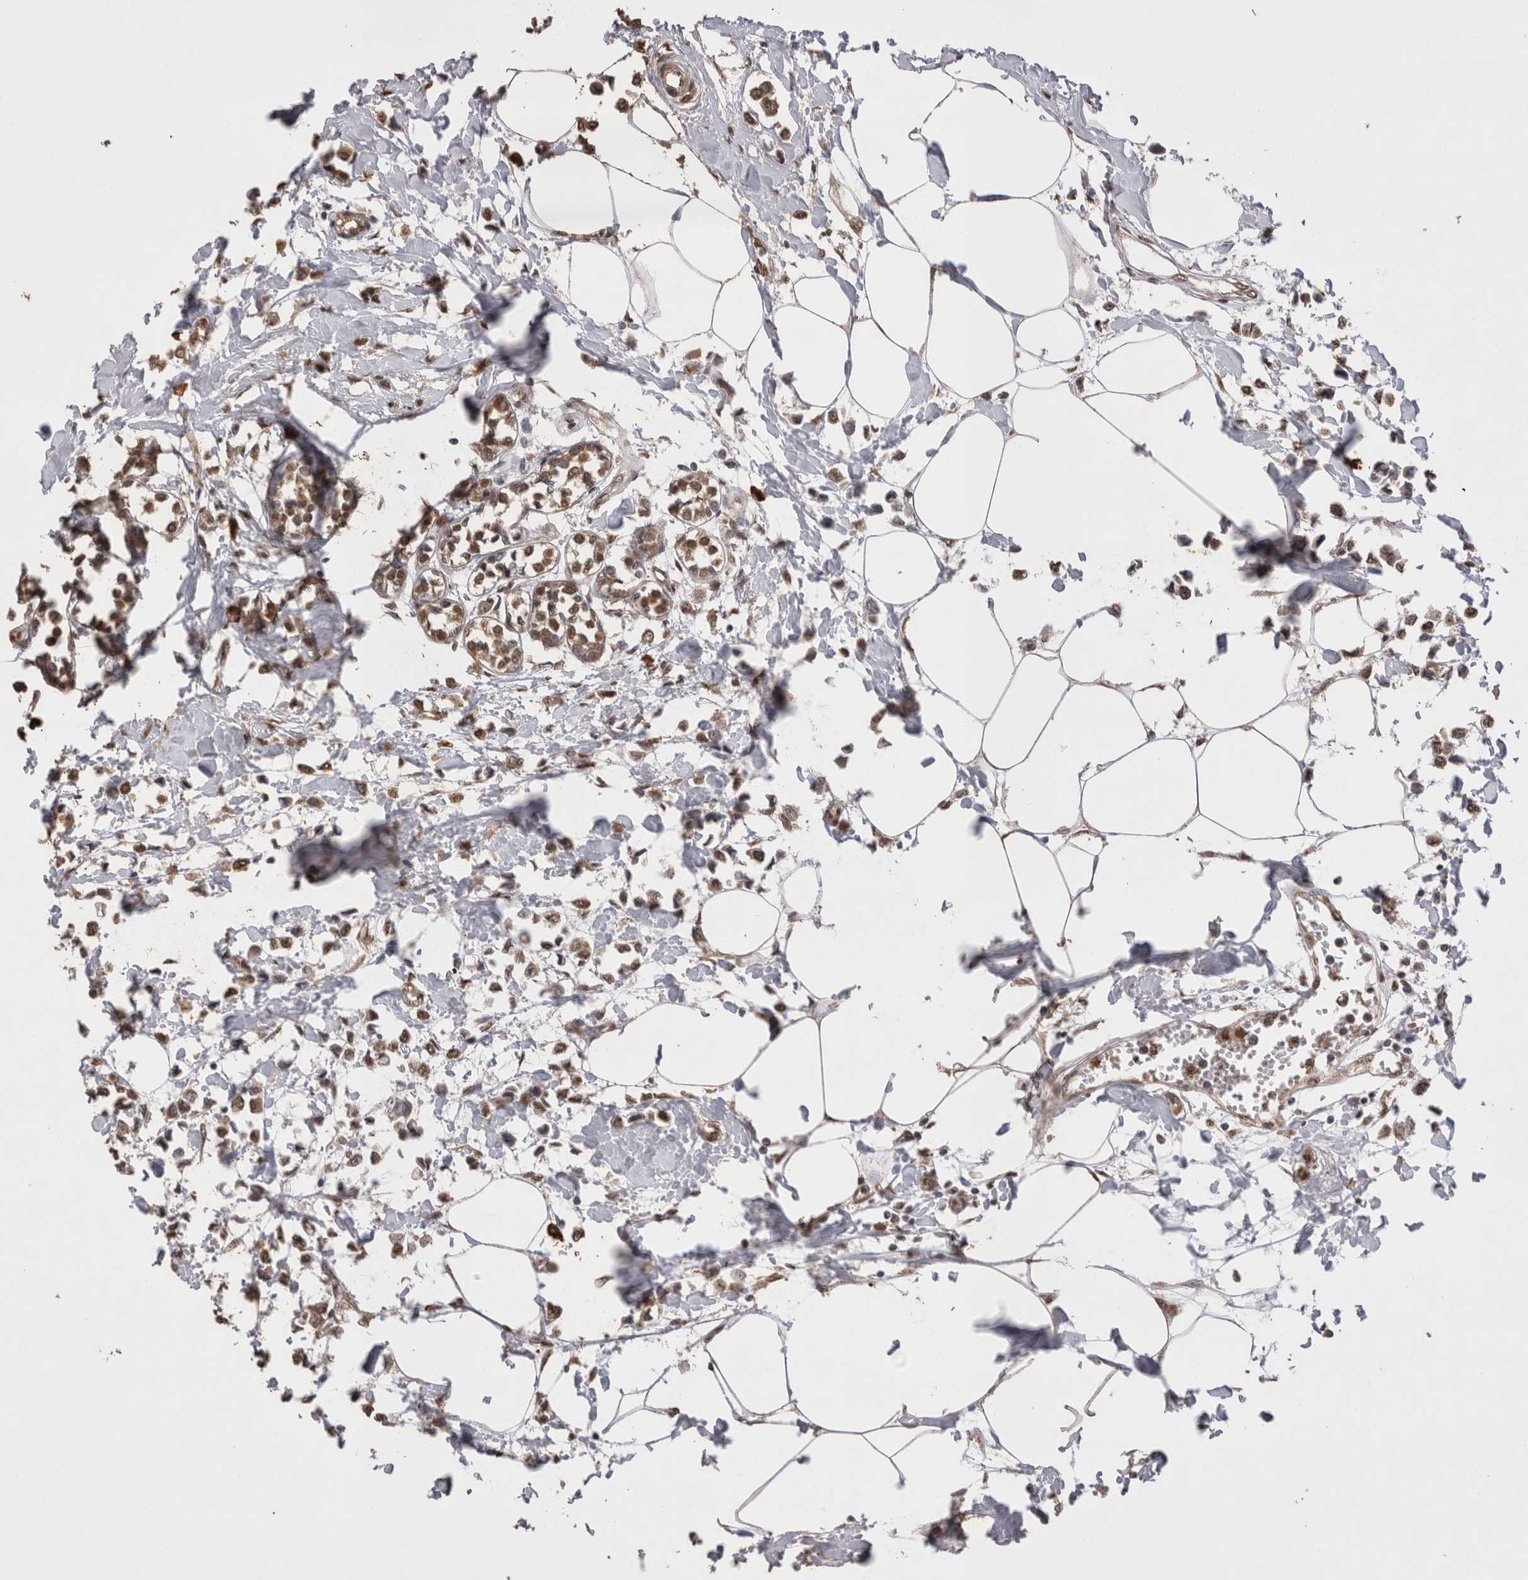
{"staining": {"intensity": "moderate", "quantity": ">75%", "location": "cytoplasmic/membranous,nuclear"}, "tissue": "breast cancer", "cell_type": "Tumor cells", "image_type": "cancer", "snomed": [{"axis": "morphology", "description": "Lobular carcinoma"}, {"axis": "topography", "description": "Breast"}], "caption": "DAB immunohistochemical staining of human breast lobular carcinoma demonstrates moderate cytoplasmic/membranous and nuclear protein expression in approximately >75% of tumor cells. (DAB = brown stain, brightfield microscopy at high magnification).", "gene": "GRK5", "patient": {"sex": "female", "age": 51}}